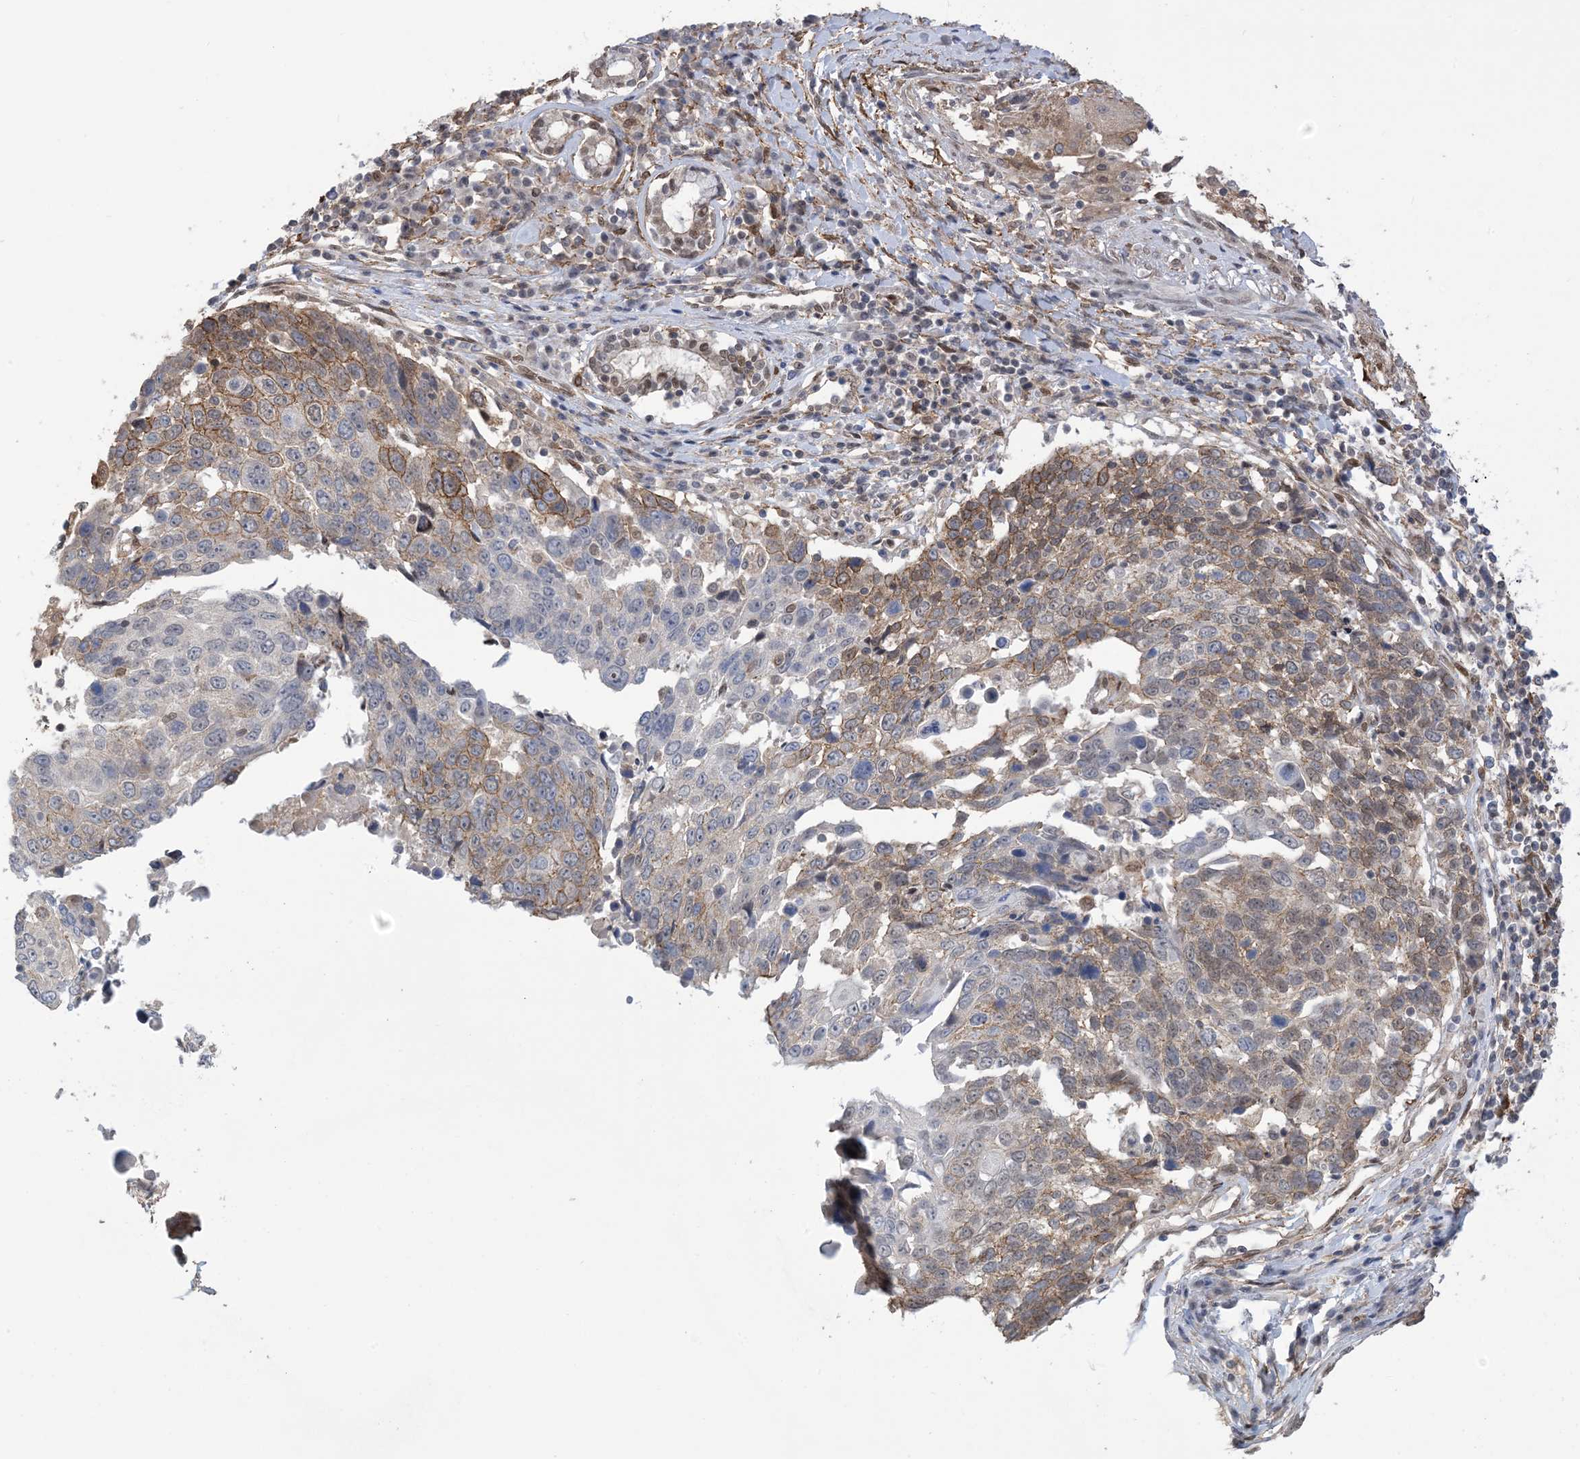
{"staining": {"intensity": "moderate", "quantity": "<25%", "location": "cytoplasmic/membranous"}, "tissue": "lung cancer", "cell_type": "Tumor cells", "image_type": "cancer", "snomed": [{"axis": "morphology", "description": "Squamous cell carcinoma, NOS"}, {"axis": "topography", "description": "Lung"}], "caption": "This histopathology image exhibits immunohistochemistry (IHC) staining of human lung squamous cell carcinoma, with low moderate cytoplasmic/membranous staining in approximately <25% of tumor cells.", "gene": "ZNF8", "patient": {"sex": "male", "age": 66}}